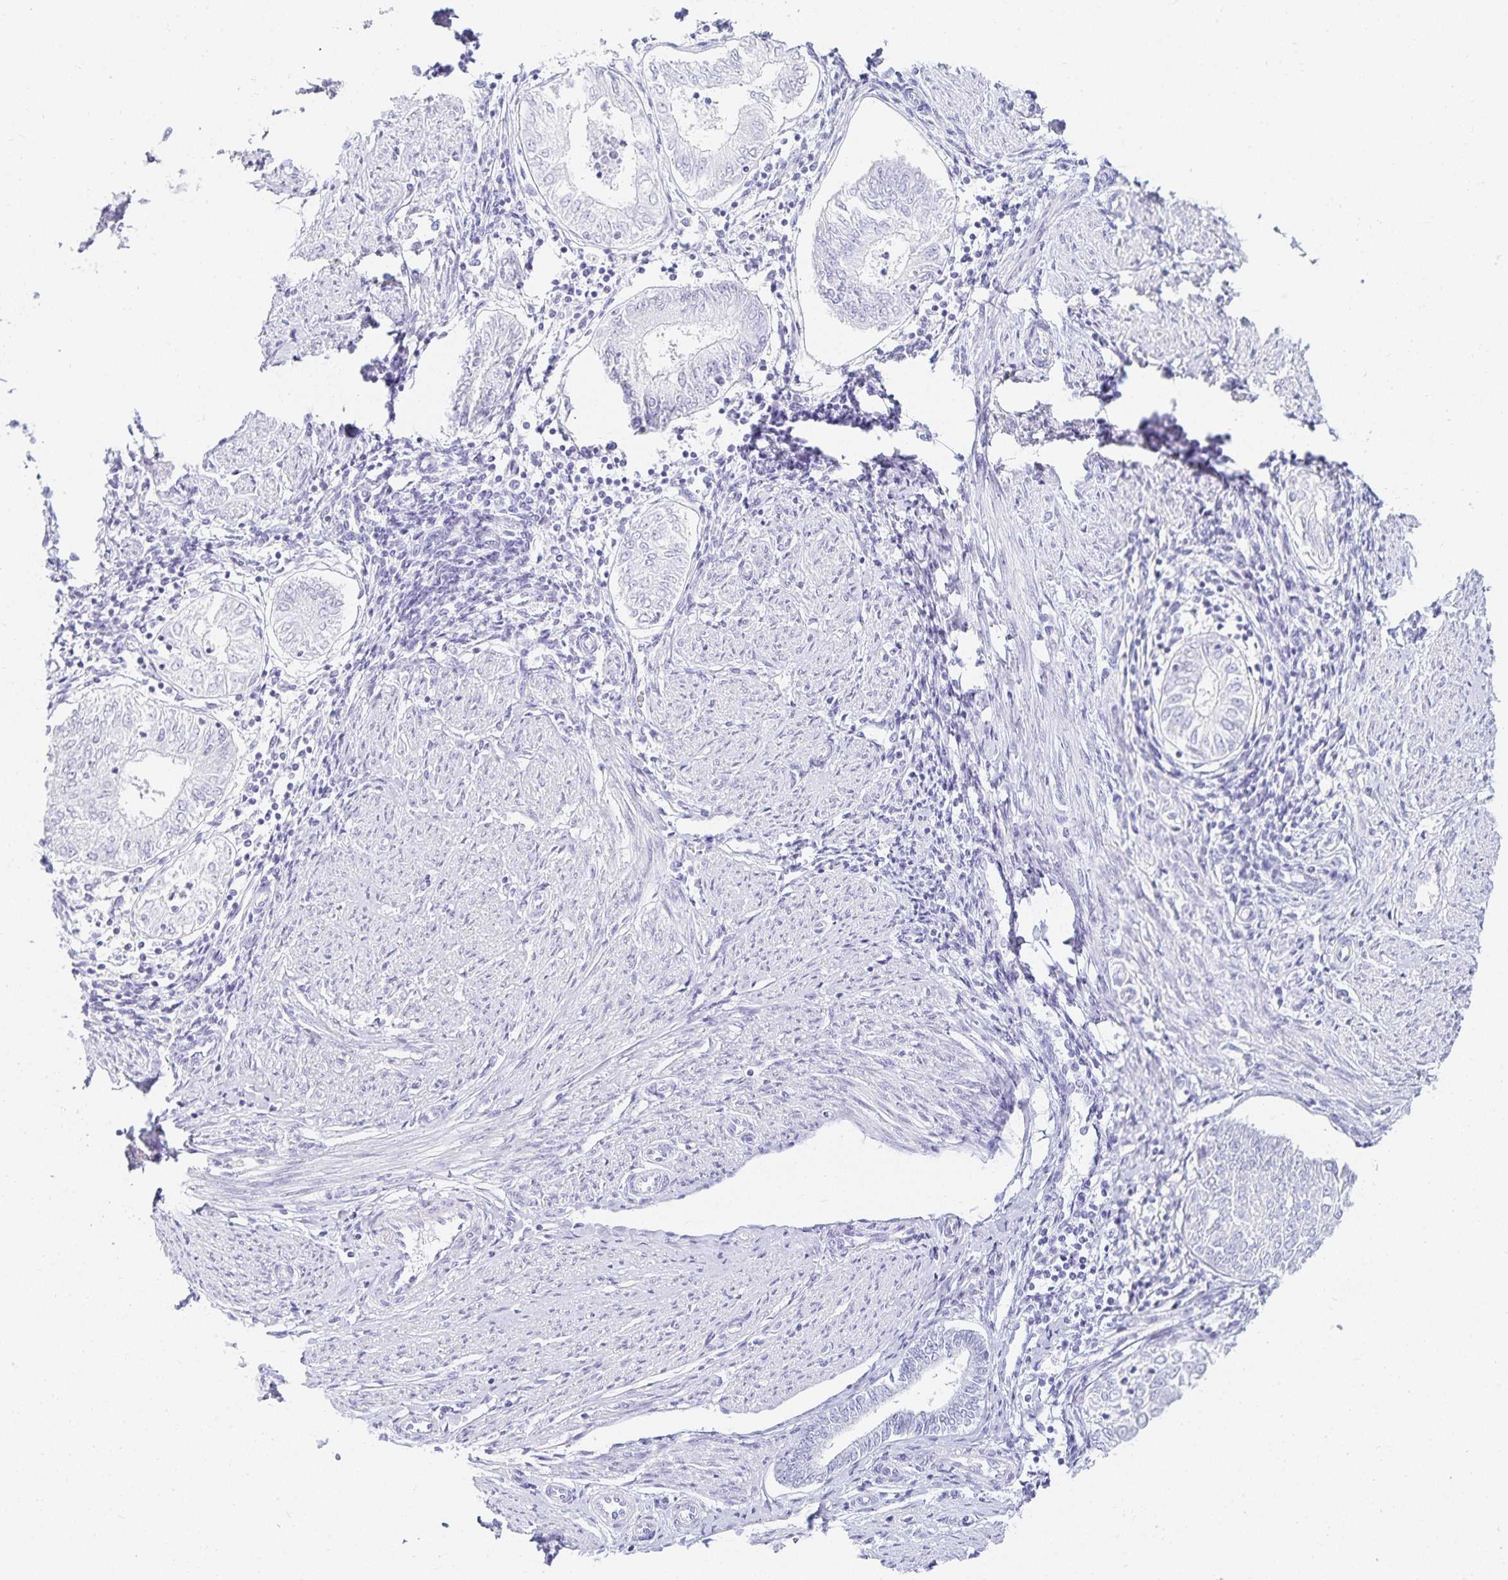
{"staining": {"intensity": "negative", "quantity": "none", "location": "none"}, "tissue": "endometrial cancer", "cell_type": "Tumor cells", "image_type": "cancer", "snomed": [{"axis": "morphology", "description": "Adenocarcinoma, NOS"}, {"axis": "topography", "description": "Endometrium"}], "caption": "Endometrial cancer stained for a protein using immunohistochemistry (IHC) reveals no staining tumor cells.", "gene": "GP2", "patient": {"sex": "female", "age": 68}}